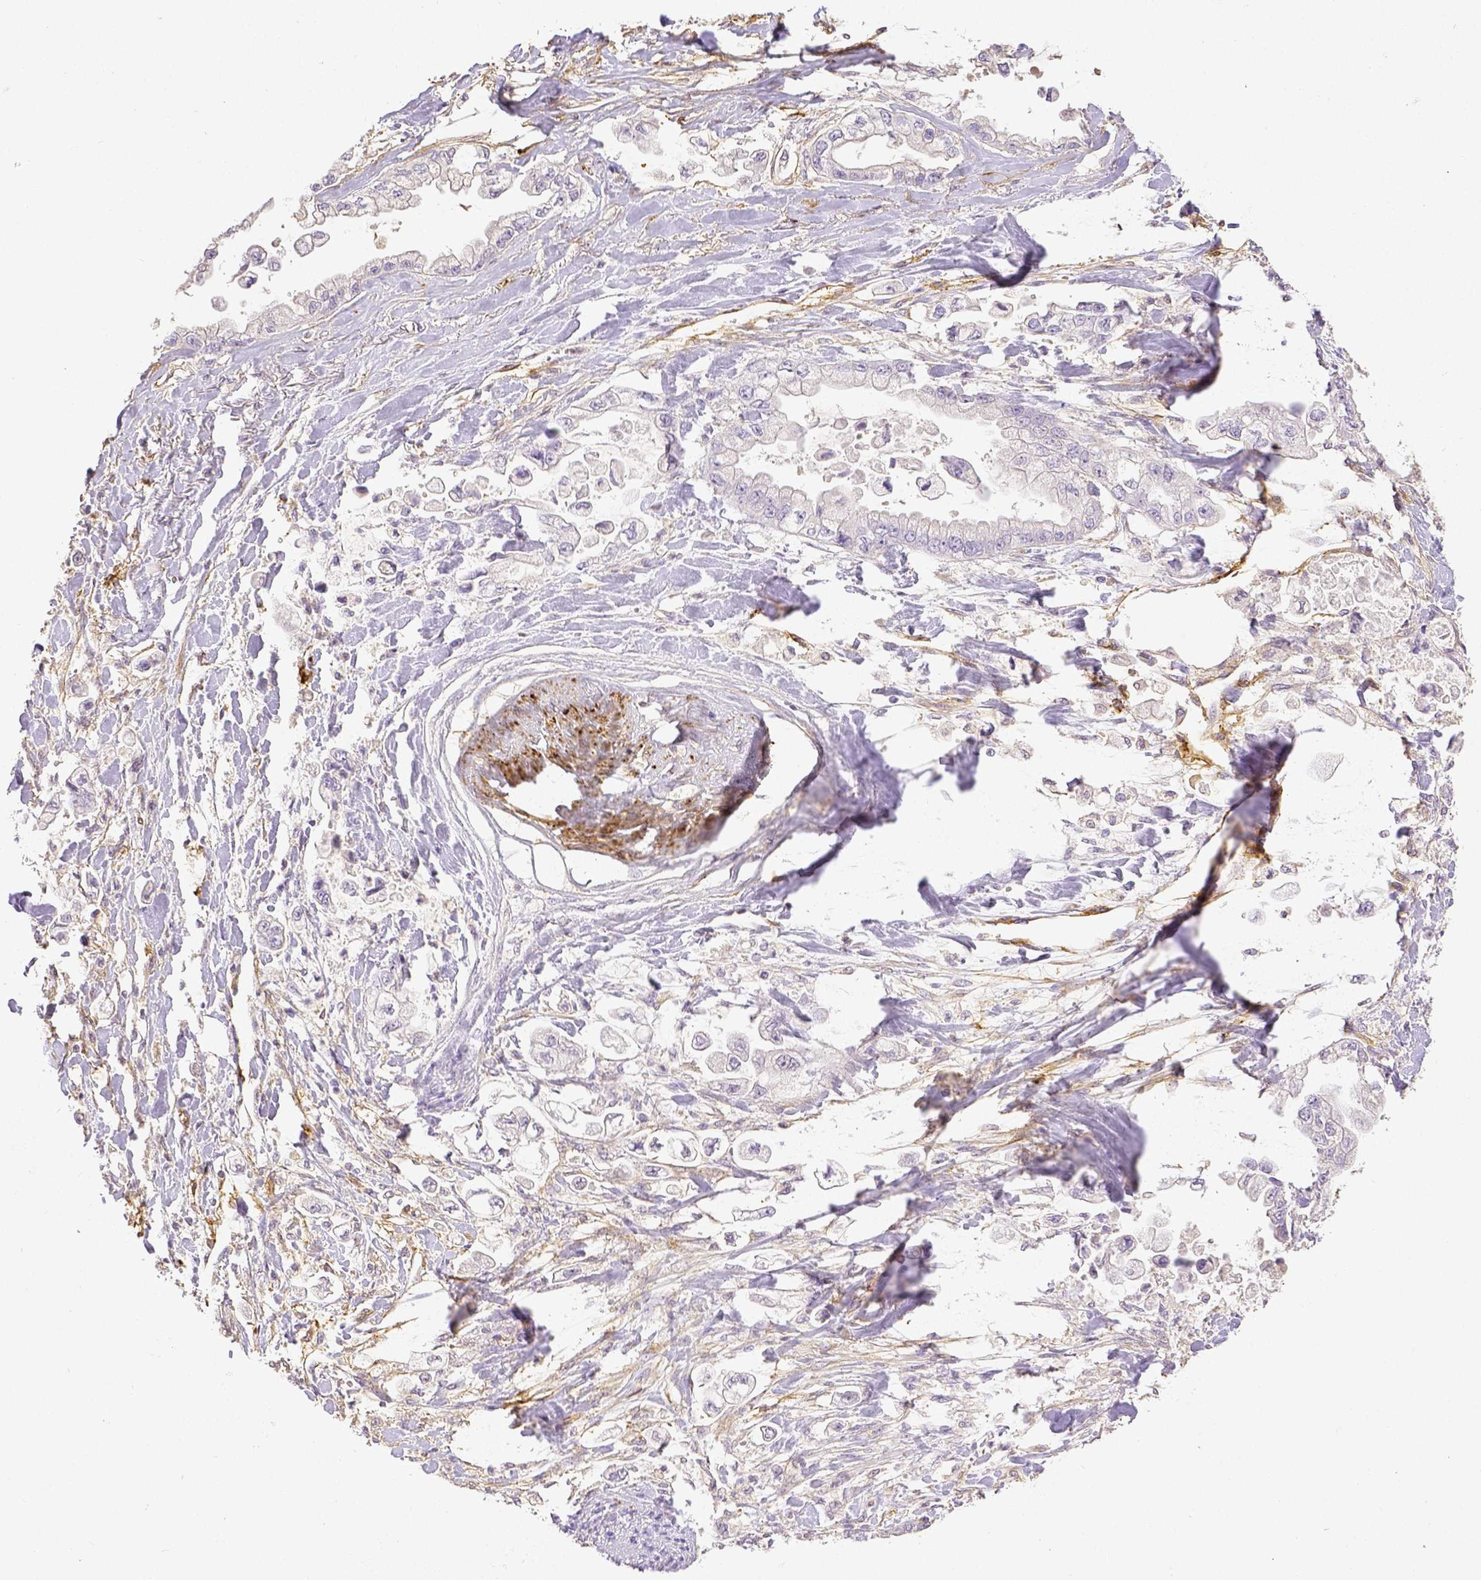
{"staining": {"intensity": "negative", "quantity": "none", "location": "none"}, "tissue": "stomach cancer", "cell_type": "Tumor cells", "image_type": "cancer", "snomed": [{"axis": "morphology", "description": "Adenocarcinoma, NOS"}, {"axis": "topography", "description": "Stomach"}], "caption": "Immunohistochemistry (IHC) of stomach adenocarcinoma displays no staining in tumor cells. (Immunohistochemistry (IHC), brightfield microscopy, high magnification).", "gene": "THY1", "patient": {"sex": "male", "age": 62}}